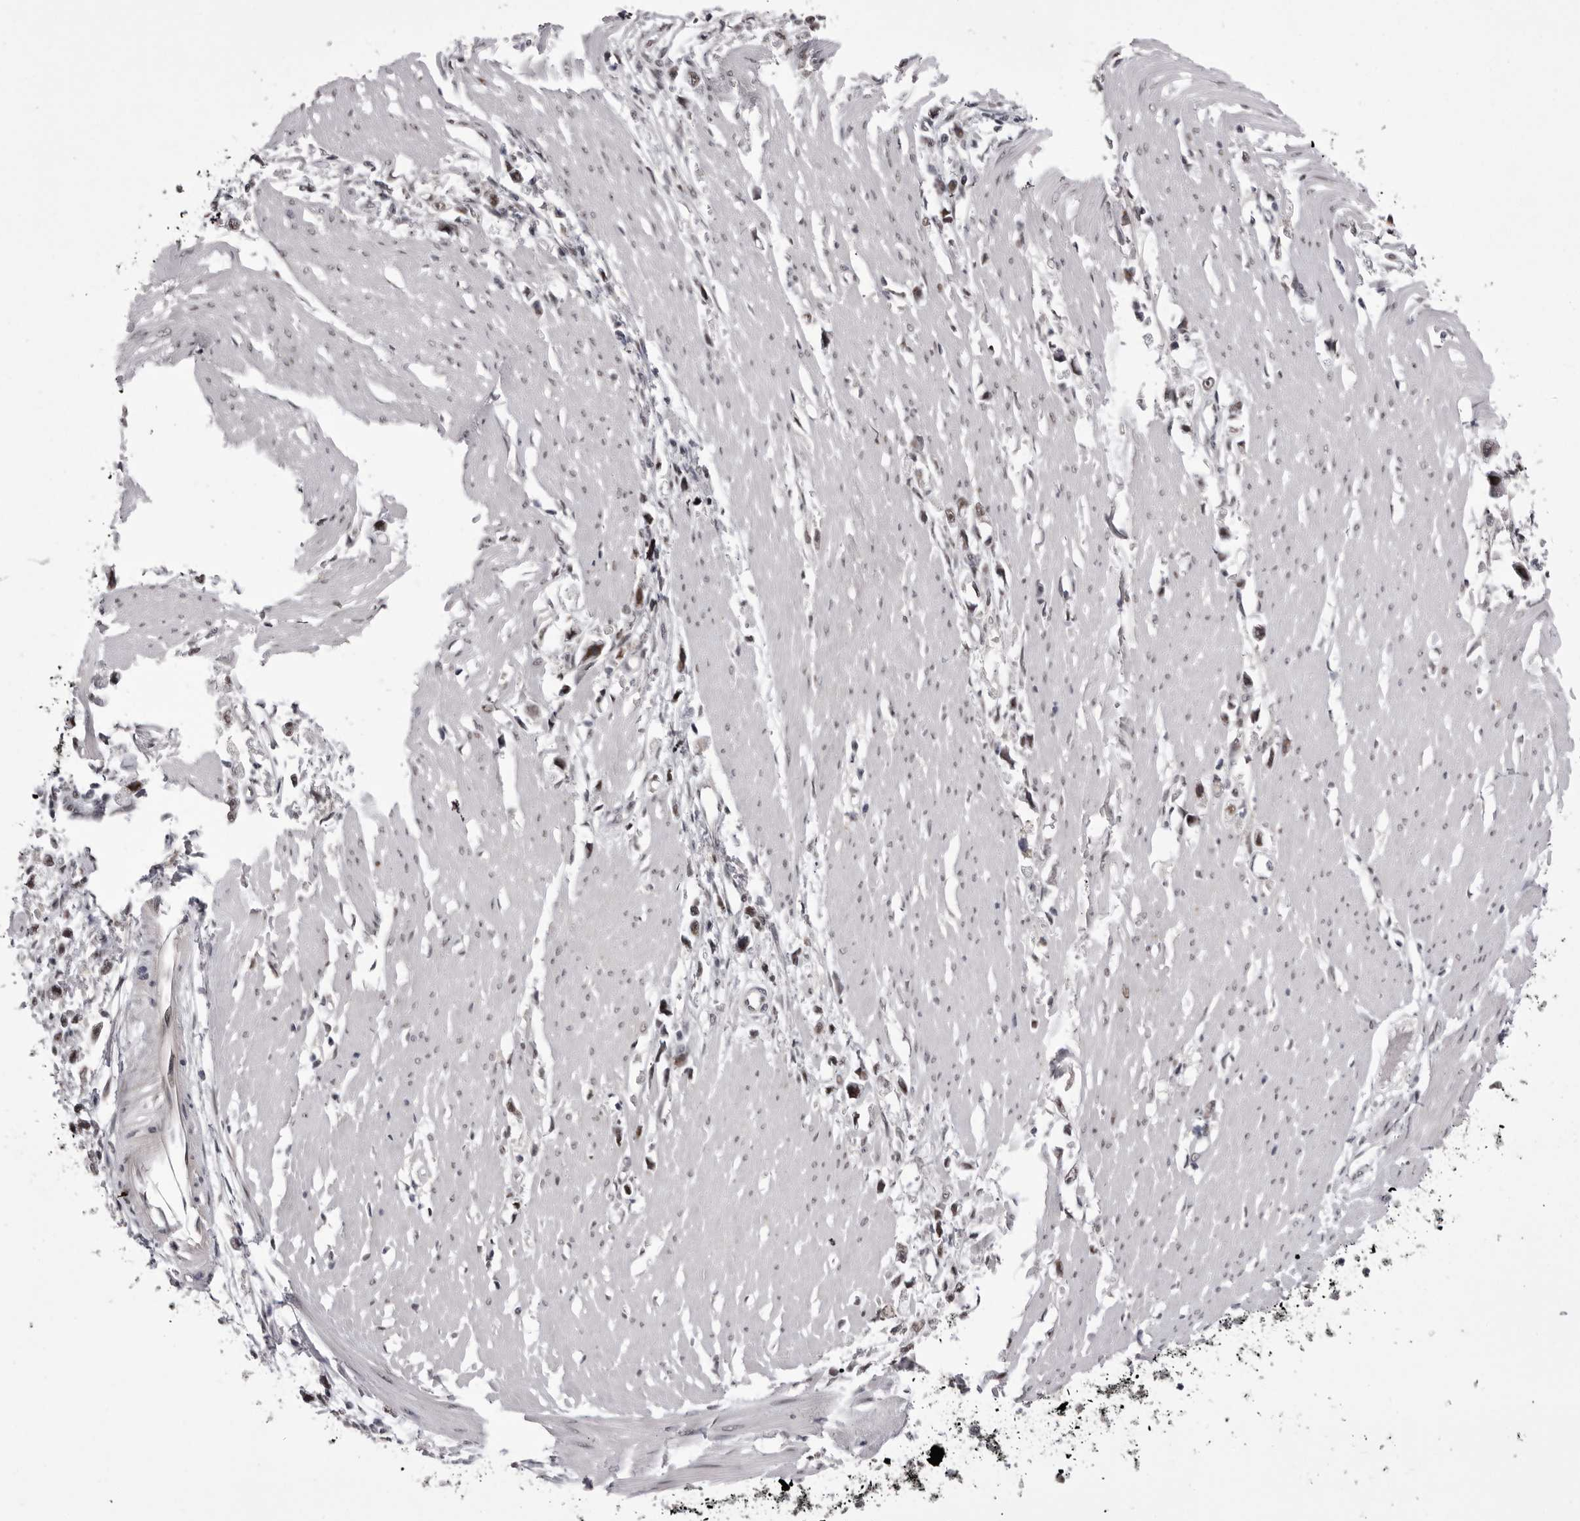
{"staining": {"intensity": "weak", "quantity": ">75%", "location": "nuclear"}, "tissue": "stomach cancer", "cell_type": "Tumor cells", "image_type": "cancer", "snomed": [{"axis": "morphology", "description": "Adenocarcinoma, NOS"}, {"axis": "topography", "description": "Stomach"}], "caption": "Tumor cells reveal low levels of weak nuclear staining in approximately >75% of cells in stomach cancer.", "gene": "PRPF3", "patient": {"sex": "female", "age": 59}}